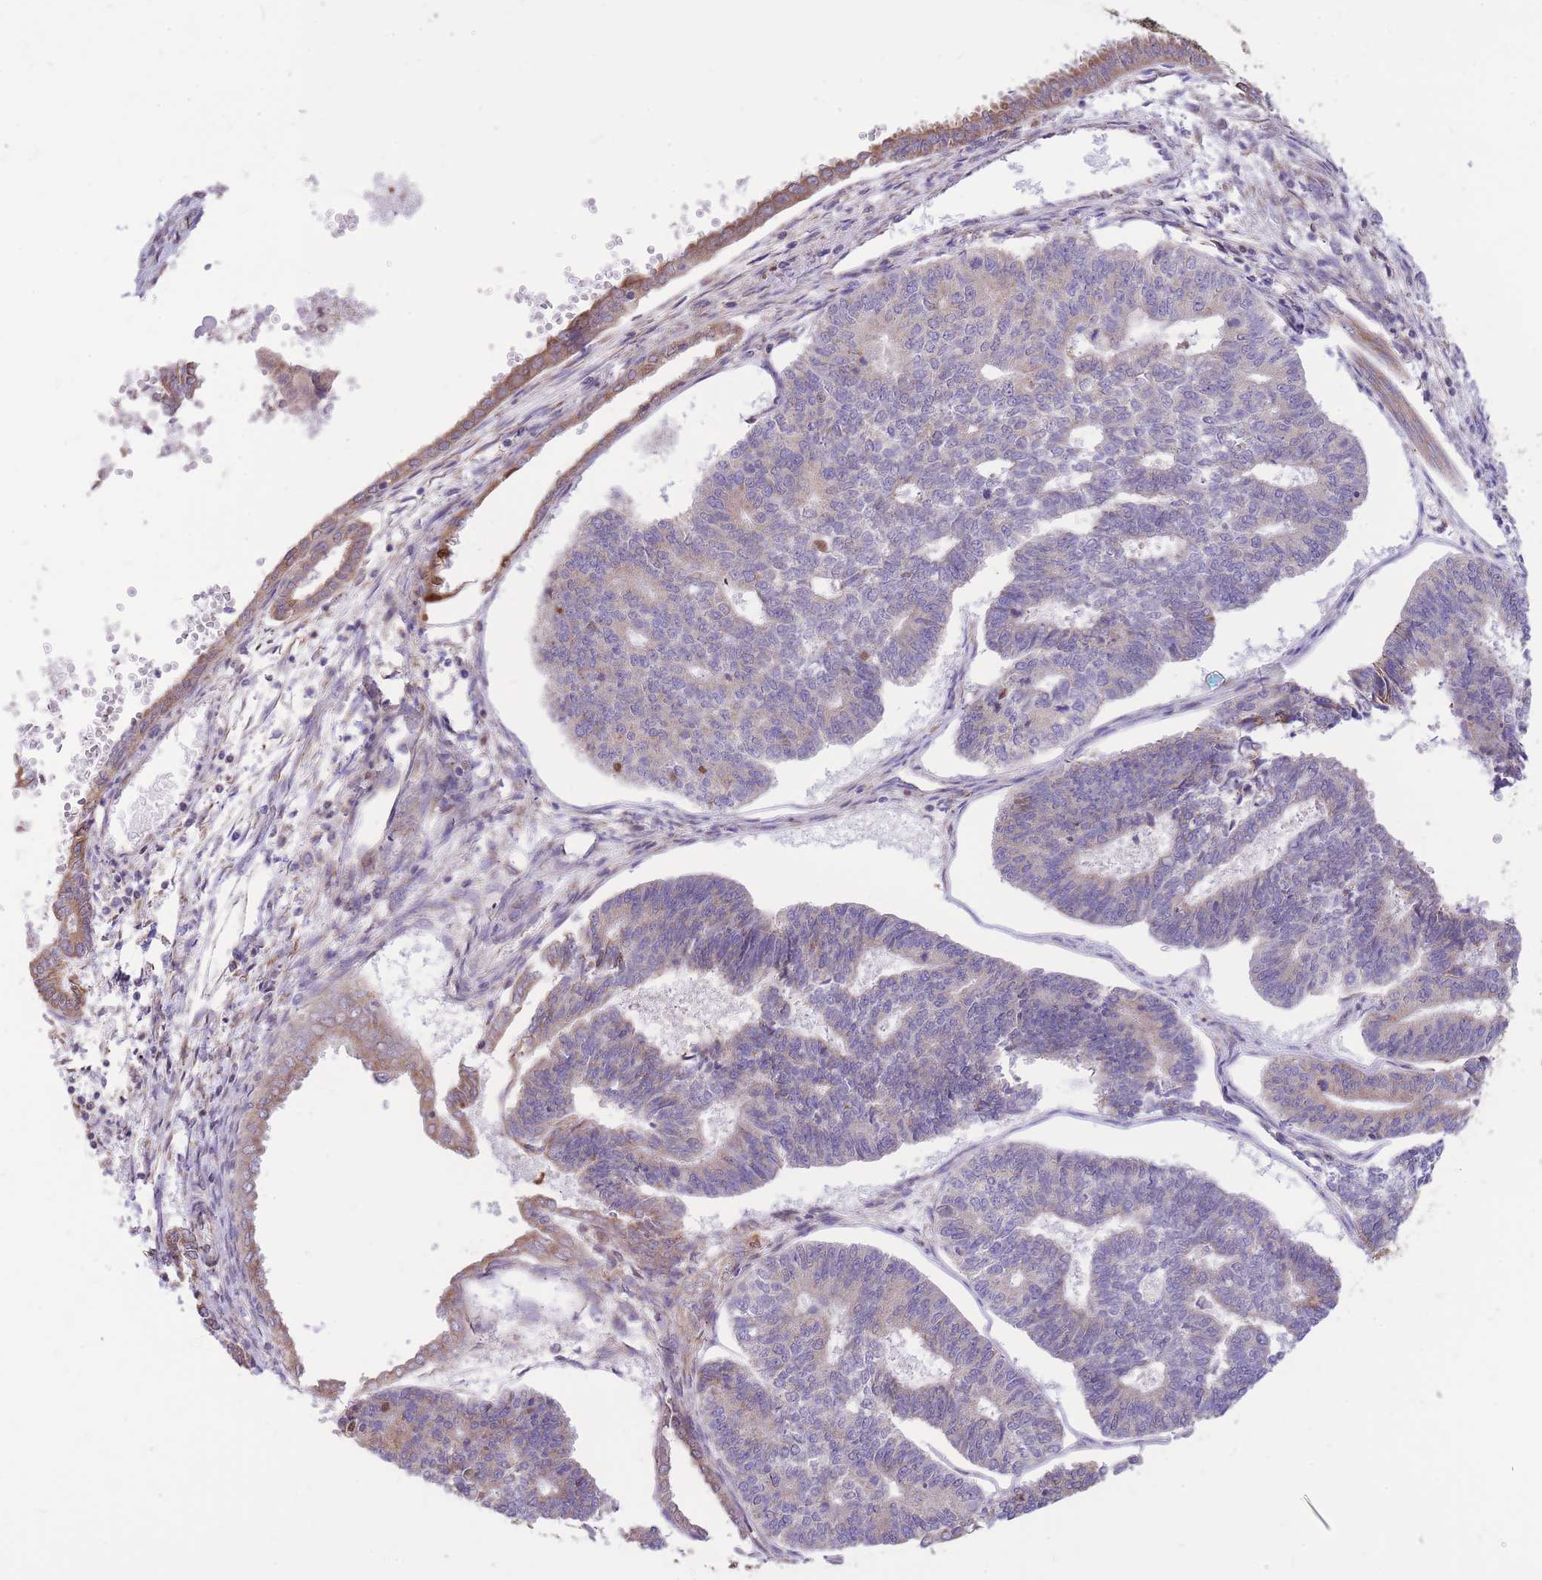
{"staining": {"intensity": "moderate", "quantity": "<25%", "location": "cytoplasmic/membranous"}, "tissue": "endometrial cancer", "cell_type": "Tumor cells", "image_type": "cancer", "snomed": [{"axis": "morphology", "description": "Adenocarcinoma, NOS"}, {"axis": "topography", "description": "Endometrium"}], "caption": "IHC (DAB (3,3'-diaminobenzidine)) staining of human endometrial cancer (adenocarcinoma) displays moderate cytoplasmic/membranous protein staining in approximately <25% of tumor cells.", "gene": "TOPAZ1", "patient": {"sex": "female", "age": 70}}